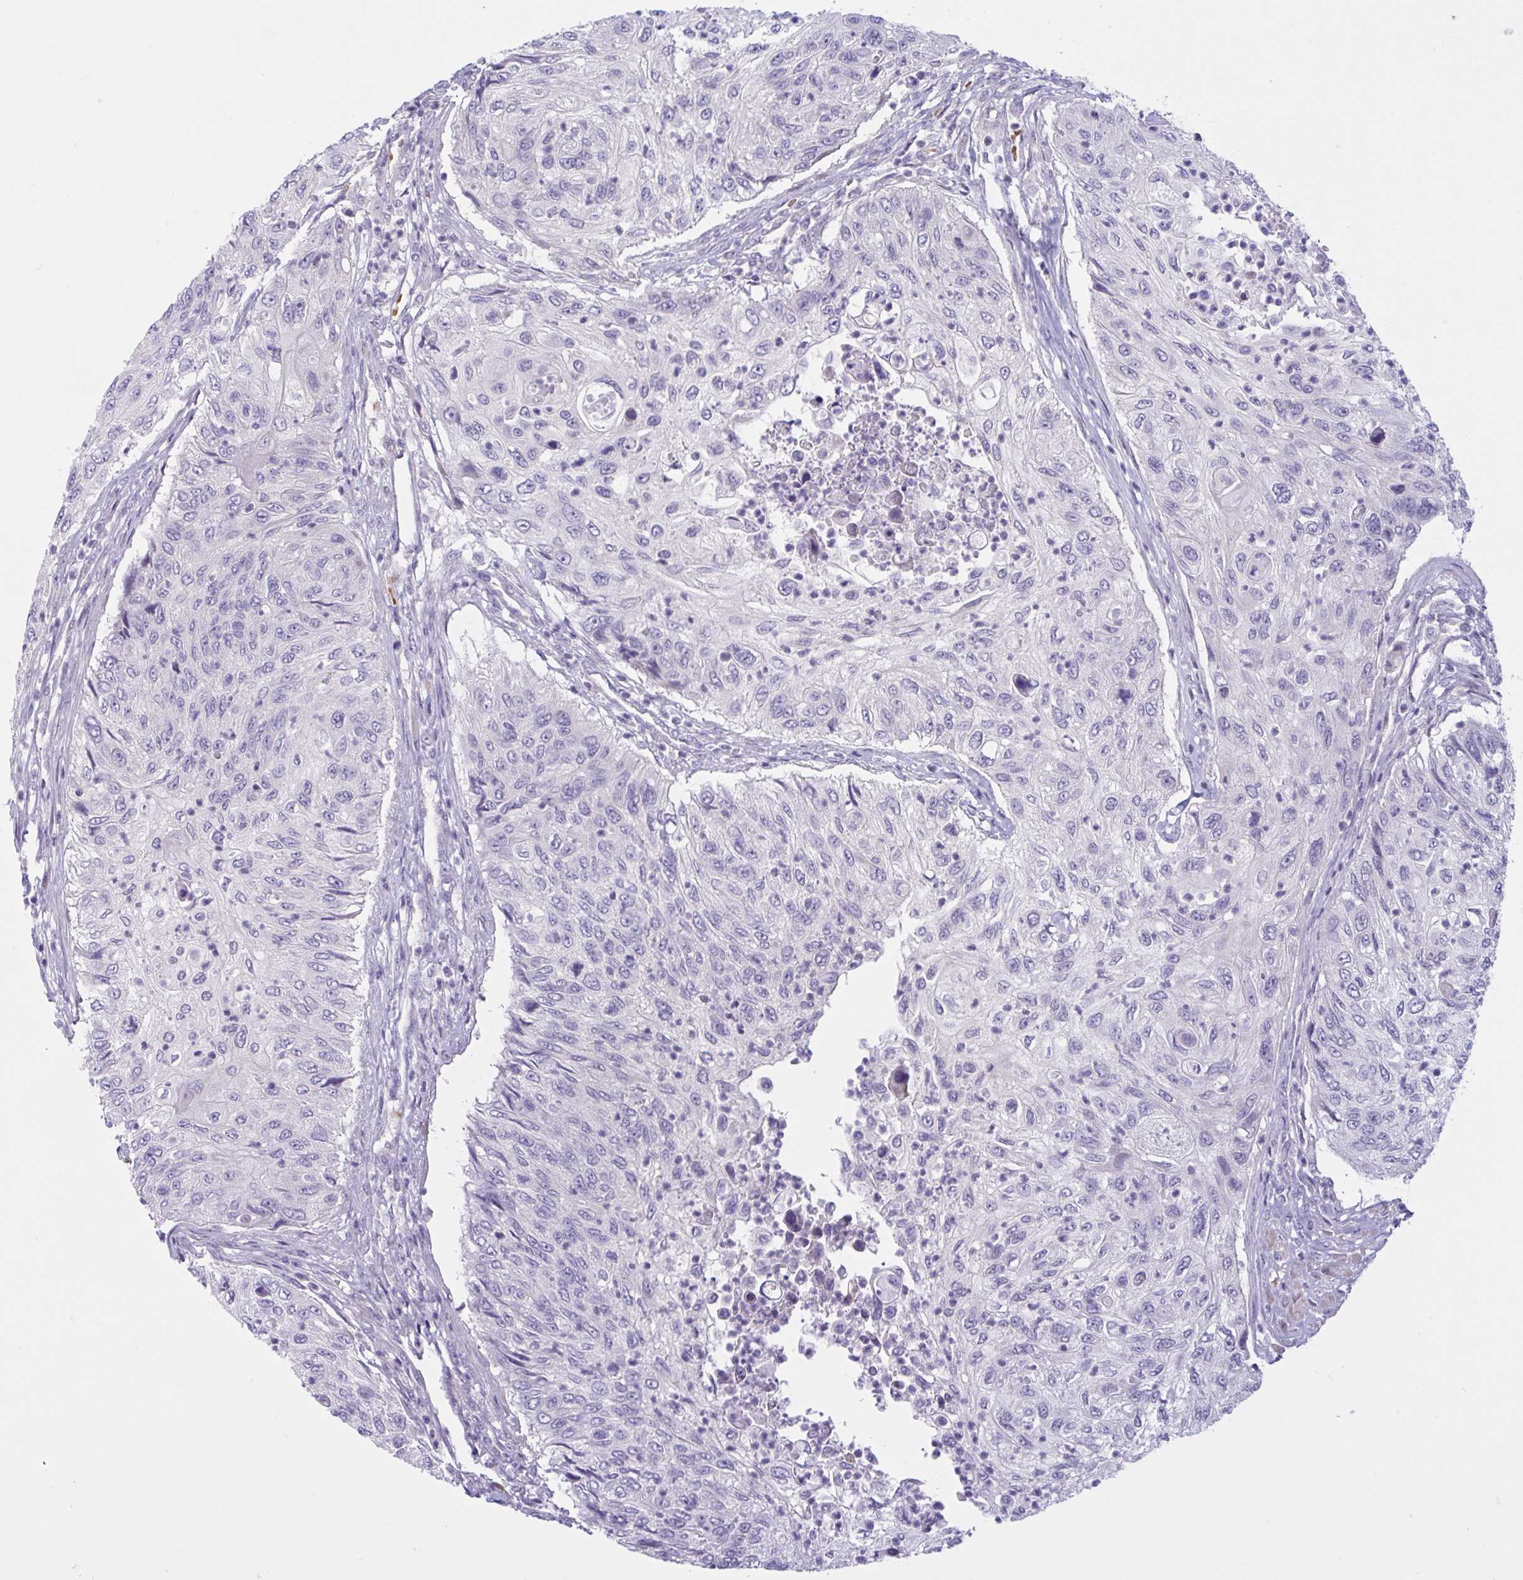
{"staining": {"intensity": "negative", "quantity": "none", "location": "none"}, "tissue": "urothelial cancer", "cell_type": "Tumor cells", "image_type": "cancer", "snomed": [{"axis": "morphology", "description": "Urothelial carcinoma, High grade"}, {"axis": "topography", "description": "Urinary bladder"}], "caption": "Photomicrograph shows no significant protein expression in tumor cells of urothelial carcinoma (high-grade).", "gene": "VWC2", "patient": {"sex": "female", "age": 60}}